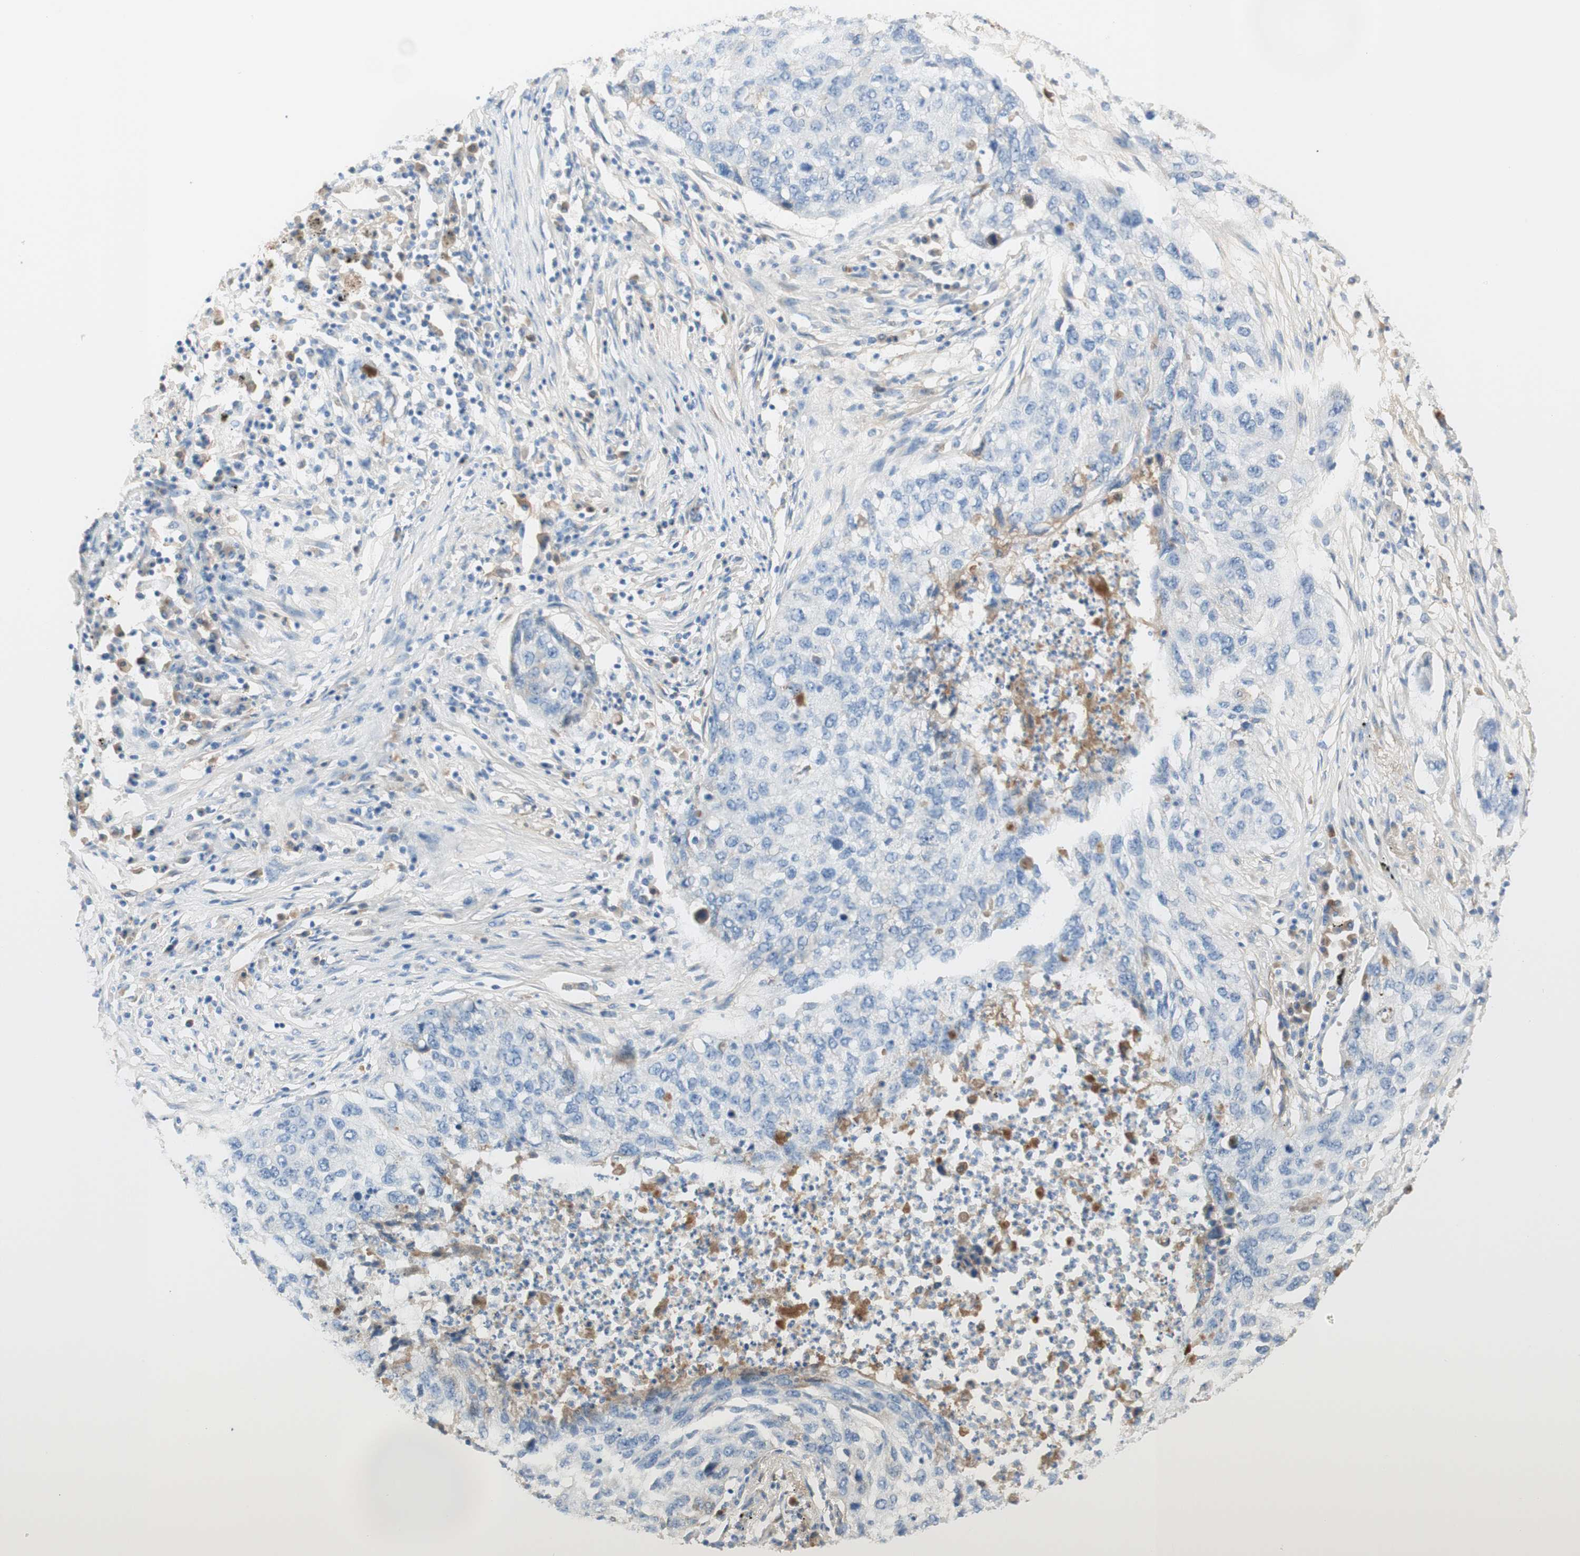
{"staining": {"intensity": "negative", "quantity": "none", "location": "none"}, "tissue": "lung cancer", "cell_type": "Tumor cells", "image_type": "cancer", "snomed": [{"axis": "morphology", "description": "Squamous cell carcinoma, NOS"}, {"axis": "topography", "description": "Lung"}], "caption": "Photomicrograph shows no significant protein staining in tumor cells of lung cancer (squamous cell carcinoma).", "gene": "KNG1", "patient": {"sex": "female", "age": 63}}